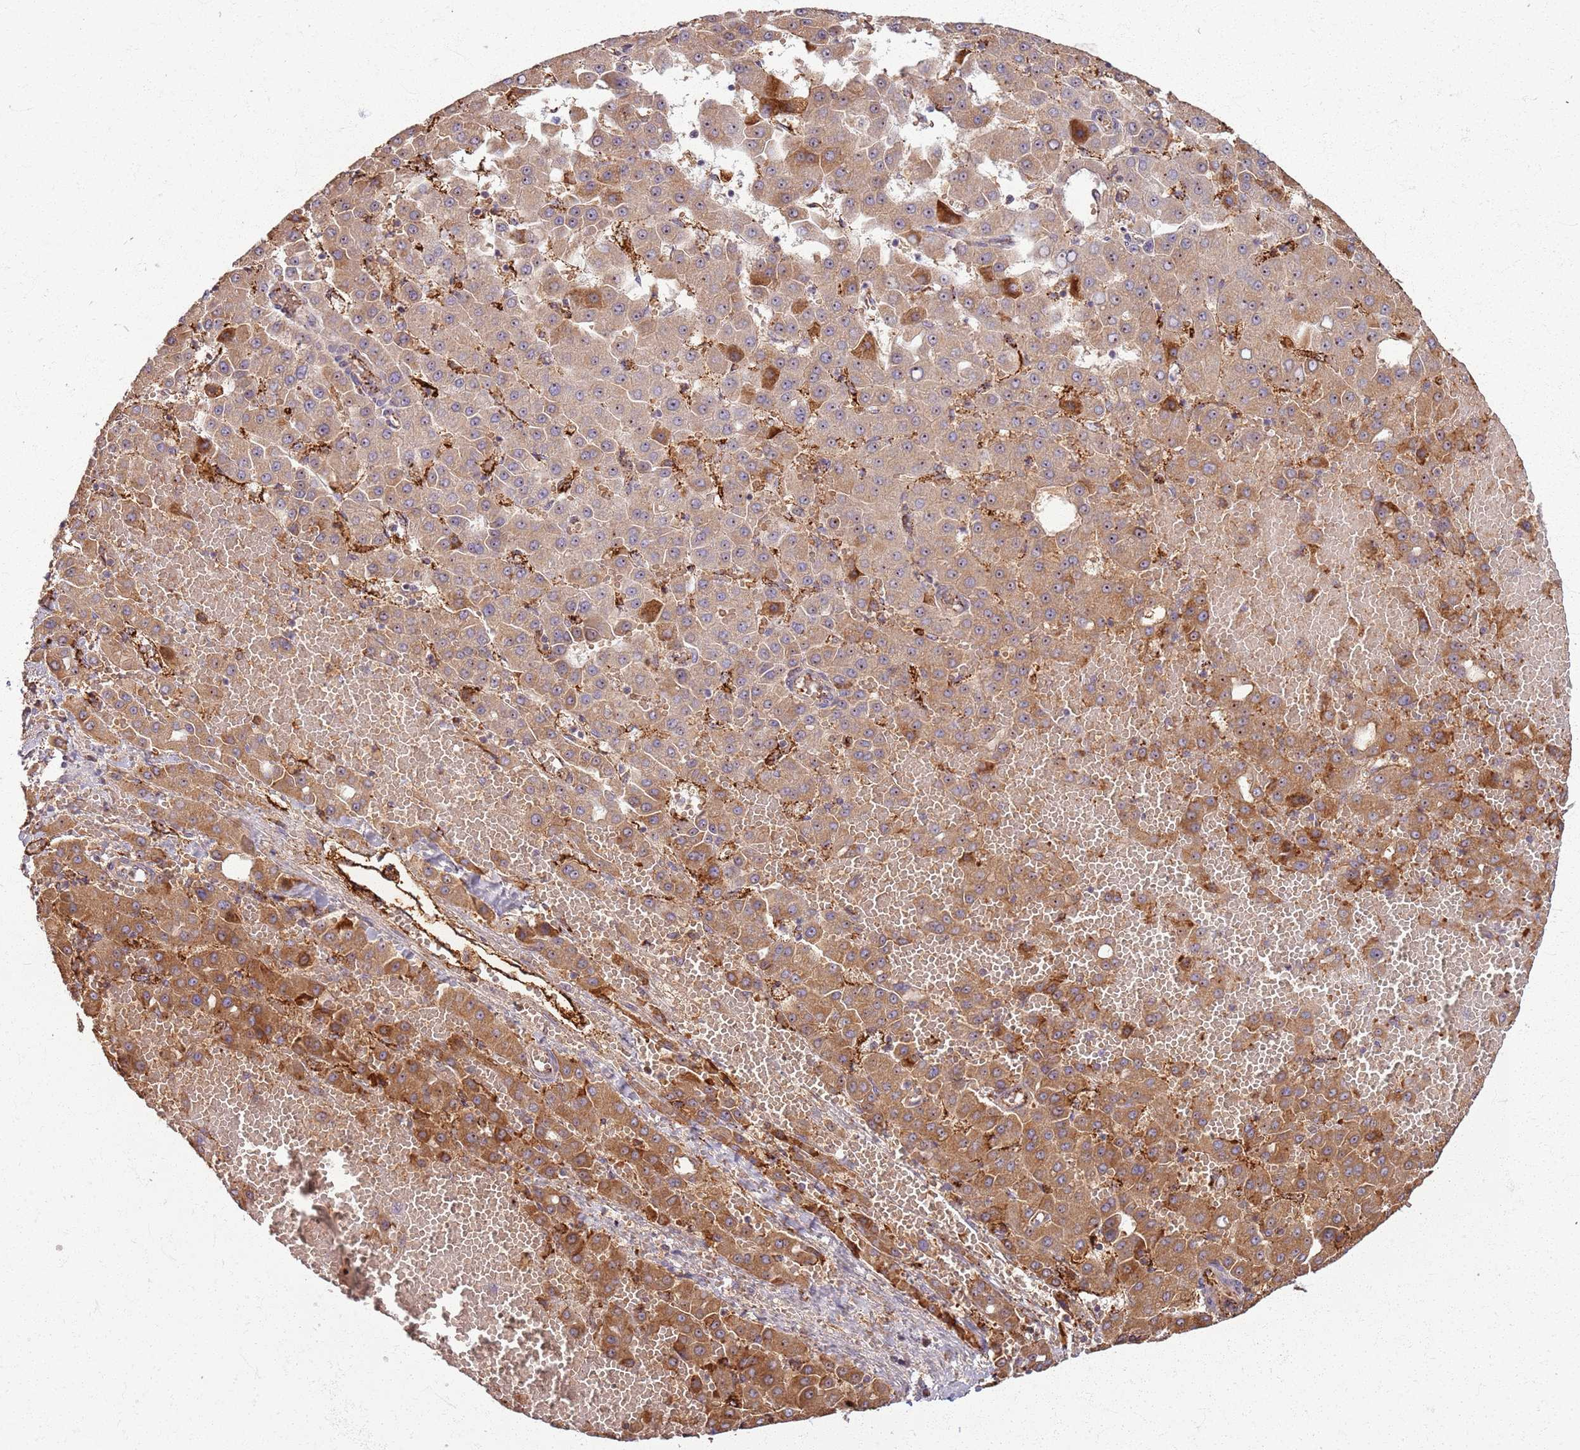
{"staining": {"intensity": "moderate", "quantity": ">75%", "location": "cytoplasmic/membranous"}, "tissue": "liver cancer", "cell_type": "Tumor cells", "image_type": "cancer", "snomed": [{"axis": "morphology", "description": "Carcinoma, Hepatocellular, NOS"}, {"axis": "topography", "description": "Liver"}], "caption": "A high-resolution image shows immunohistochemistry (IHC) staining of hepatocellular carcinoma (liver), which exhibits moderate cytoplasmic/membranous positivity in approximately >75% of tumor cells. (DAB (3,3'-diaminobenzidine) = brown stain, brightfield microscopy at high magnification).", "gene": "KRI1", "patient": {"sex": "male", "age": 47}}